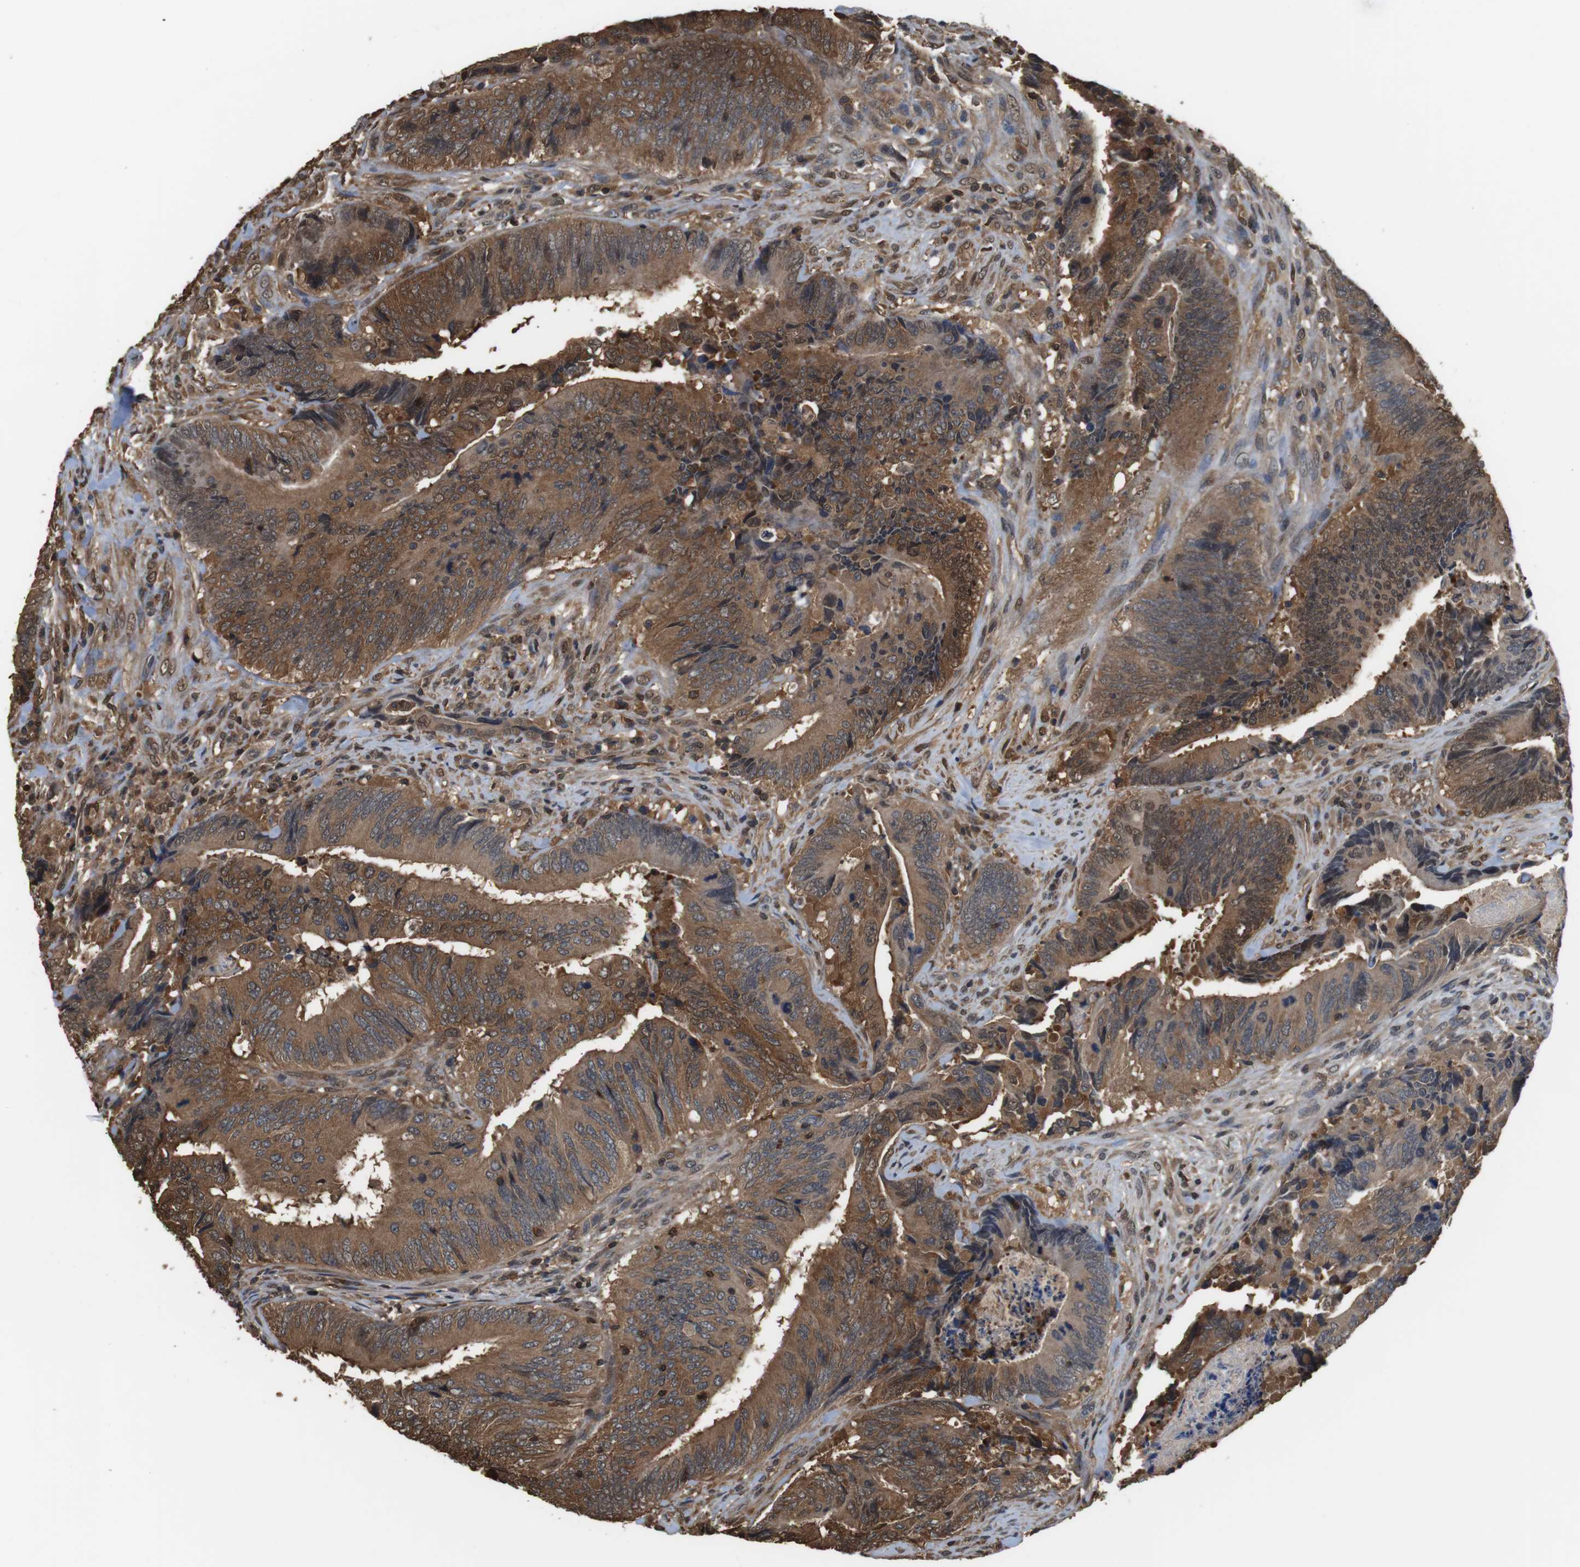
{"staining": {"intensity": "moderate", "quantity": ">75%", "location": "cytoplasmic/membranous,nuclear"}, "tissue": "colorectal cancer", "cell_type": "Tumor cells", "image_type": "cancer", "snomed": [{"axis": "morphology", "description": "Normal tissue, NOS"}, {"axis": "morphology", "description": "Adenocarcinoma, NOS"}, {"axis": "topography", "description": "Colon"}], "caption": "Moderate cytoplasmic/membranous and nuclear protein positivity is identified in about >75% of tumor cells in colorectal adenocarcinoma.", "gene": "LDHA", "patient": {"sex": "male", "age": 56}}